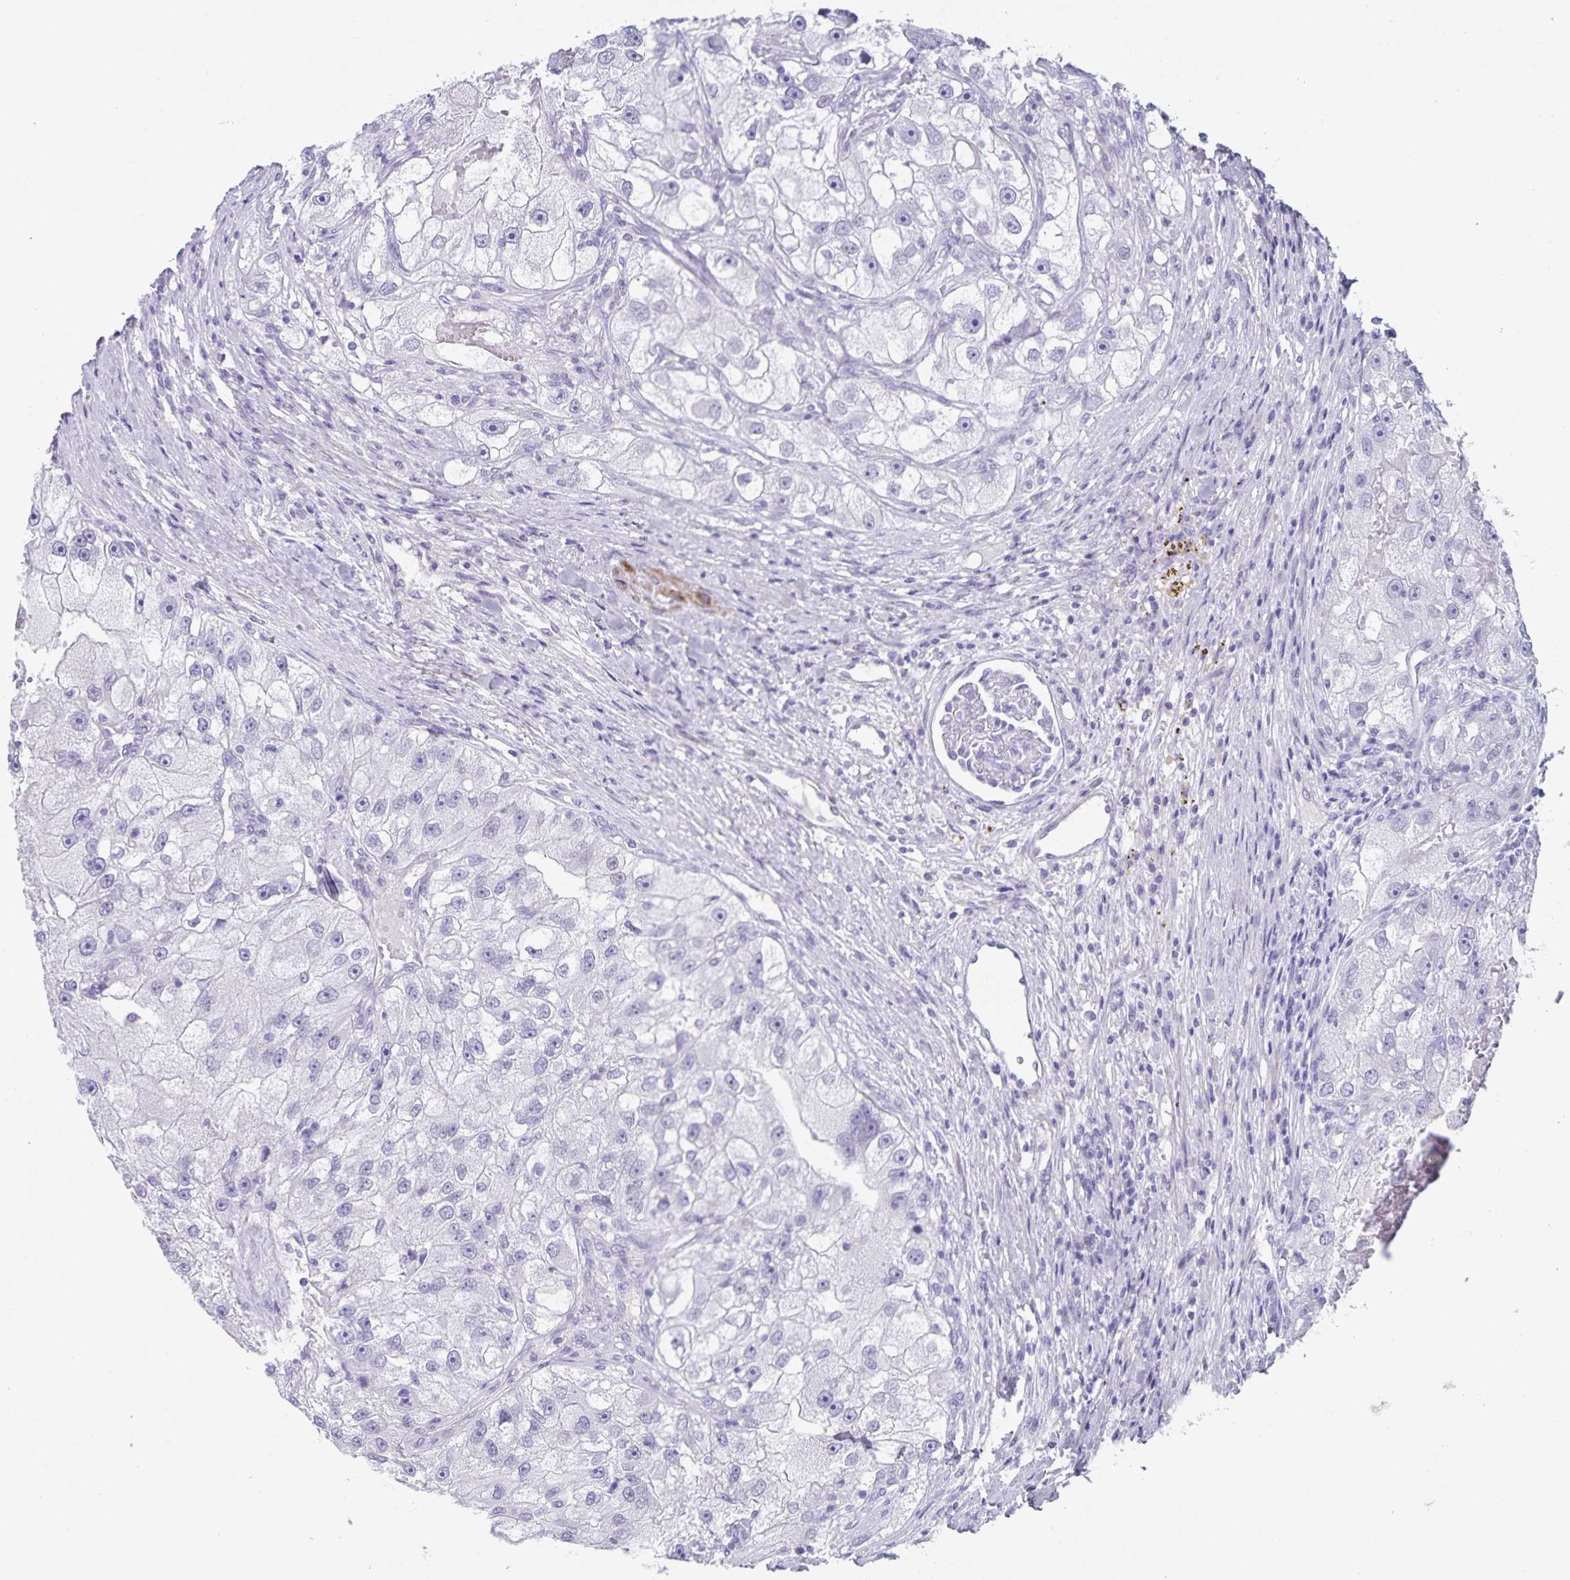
{"staining": {"intensity": "negative", "quantity": "none", "location": "none"}, "tissue": "renal cancer", "cell_type": "Tumor cells", "image_type": "cancer", "snomed": [{"axis": "morphology", "description": "Adenocarcinoma, NOS"}, {"axis": "topography", "description": "Kidney"}], "caption": "Tumor cells are negative for protein expression in human renal cancer.", "gene": "C11orf42", "patient": {"sex": "male", "age": 63}}